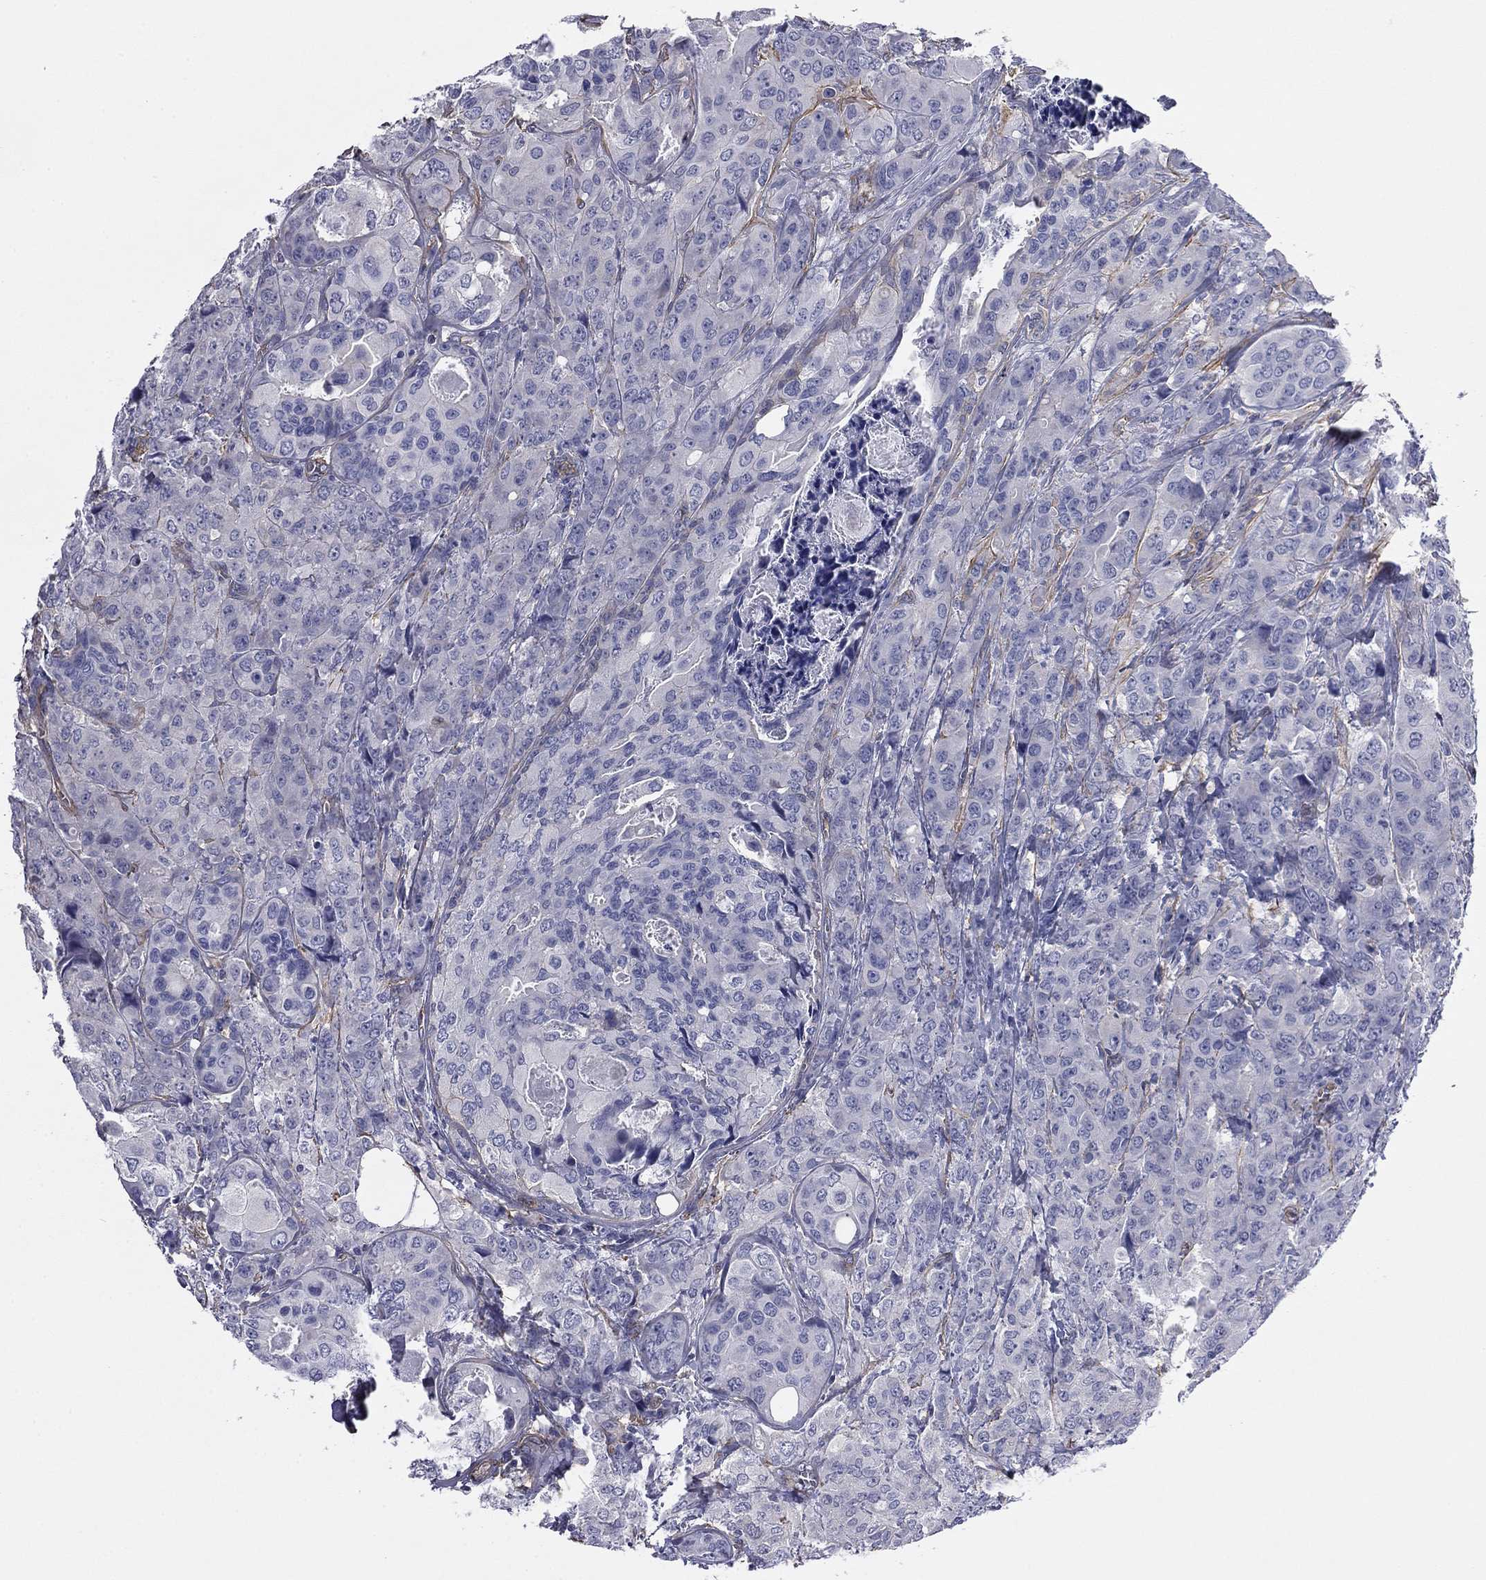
{"staining": {"intensity": "negative", "quantity": "none", "location": "none"}, "tissue": "breast cancer", "cell_type": "Tumor cells", "image_type": "cancer", "snomed": [{"axis": "morphology", "description": "Duct carcinoma"}, {"axis": "topography", "description": "Breast"}], "caption": "Breast cancer stained for a protein using immunohistochemistry (IHC) shows no expression tumor cells.", "gene": "TCHH", "patient": {"sex": "female", "age": 43}}